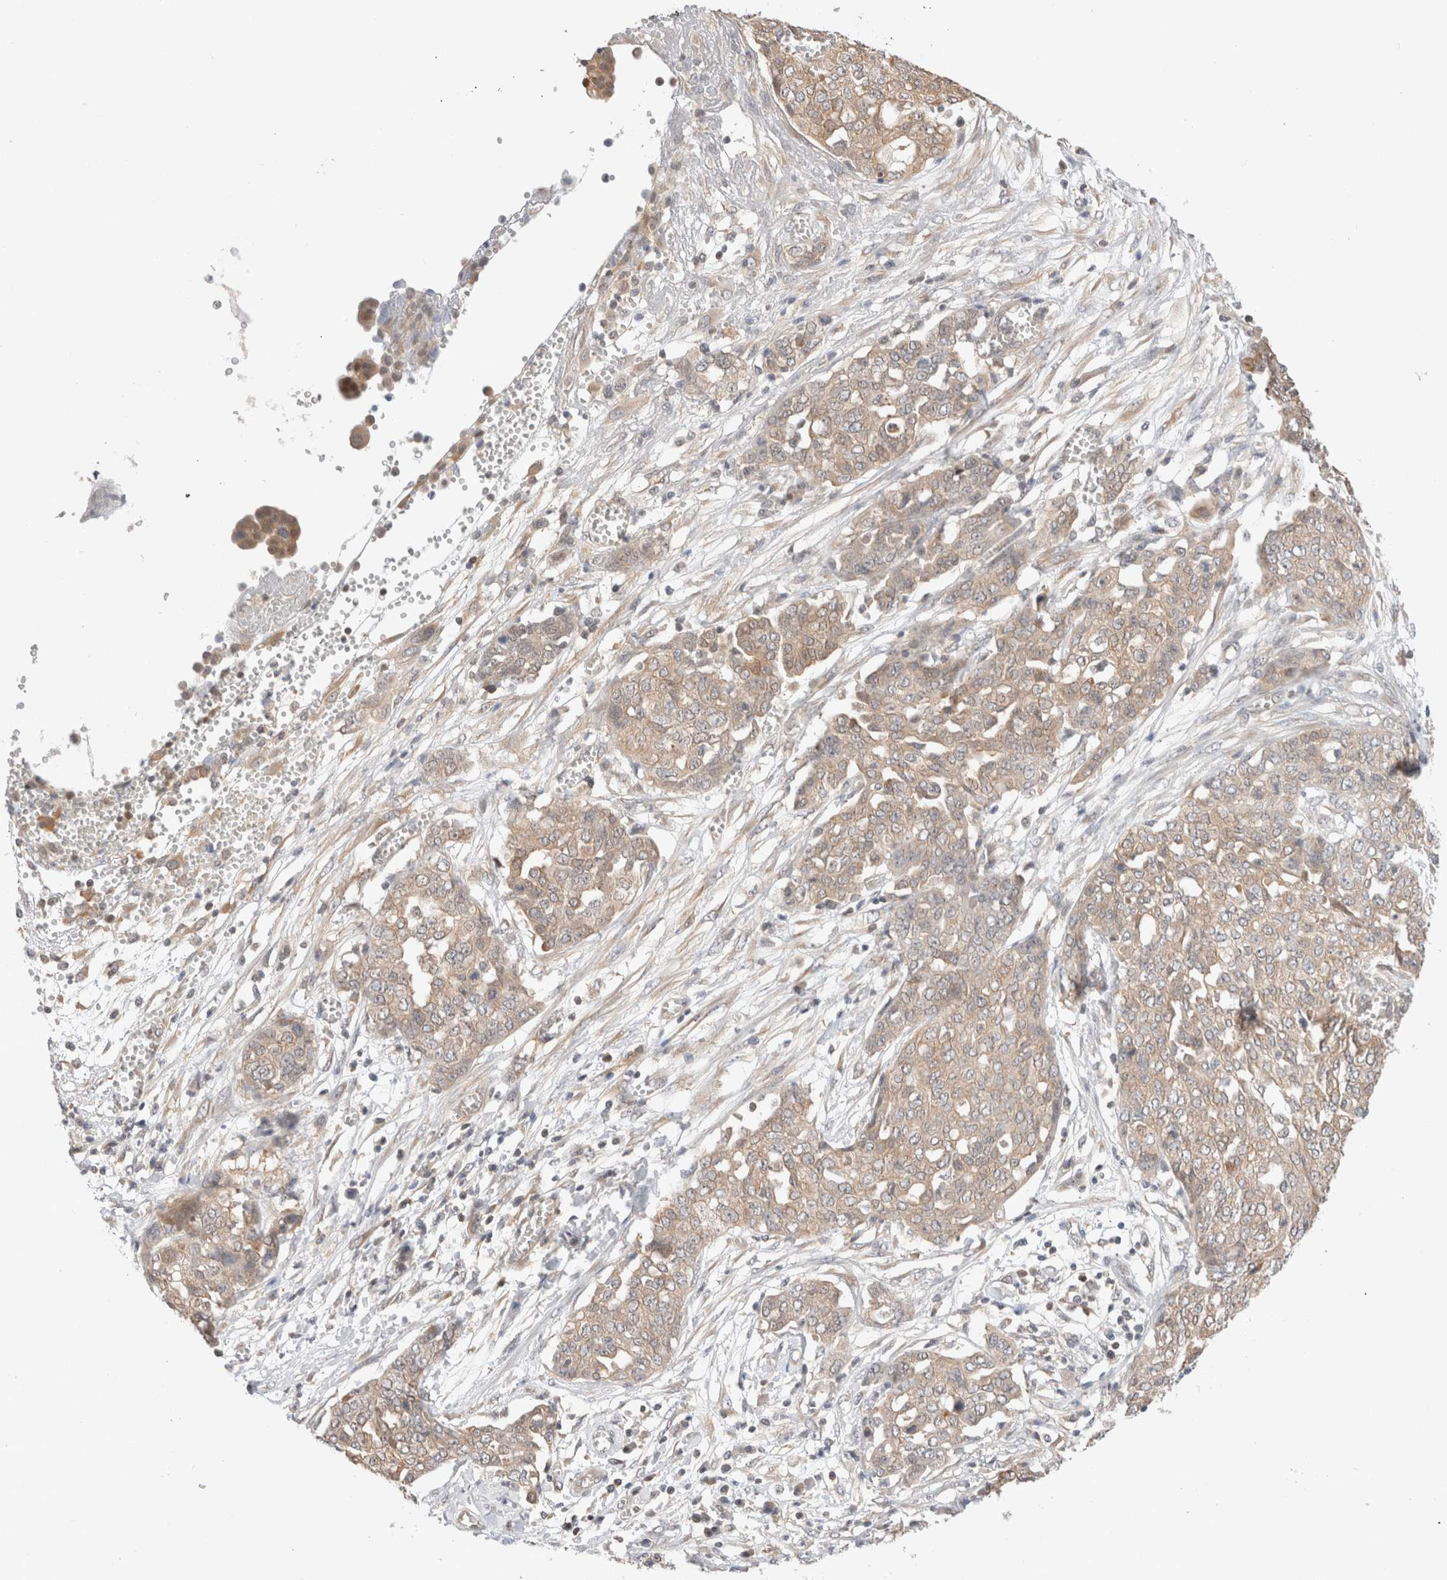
{"staining": {"intensity": "weak", "quantity": ">75%", "location": "cytoplasmic/membranous"}, "tissue": "ovarian cancer", "cell_type": "Tumor cells", "image_type": "cancer", "snomed": [{"axis": "morphology", "description": "Cystadenocarcinoma, serous, NOS"}, {"axis": "topography", "description": "Soft tissue"}, {"axis": "topography", "description": "Ovary"}], "caption": "Tumor cells demonstrate low levels of weak cytoplasmic/membranous staining in approximately >75% of cells in ovarian serous cystadenocarcinoma. (IHC, brightfield microscopy, high magnification).", "gene": "C17orf97", "patient": {"sex": "female", "age": 57}}